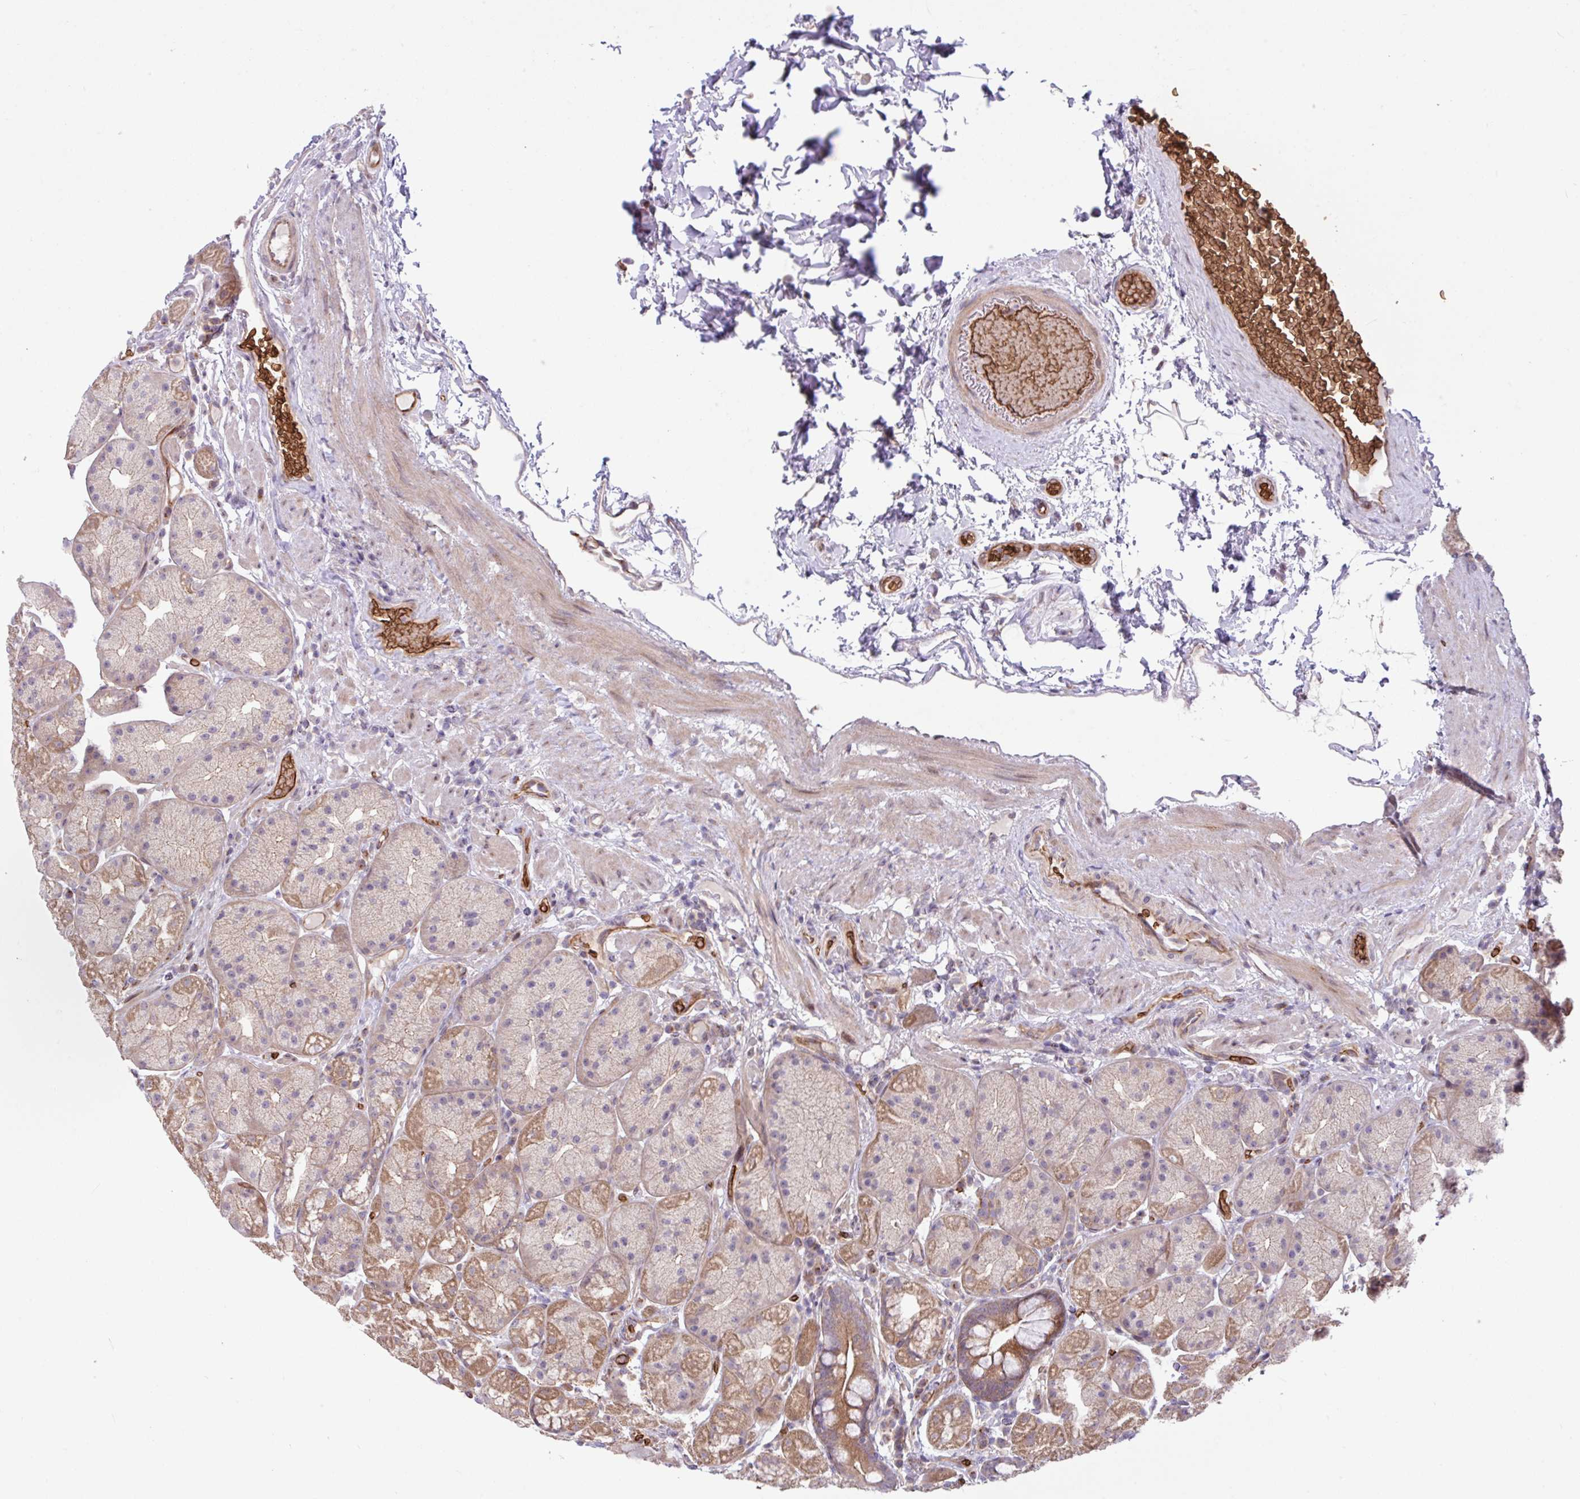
{"staining": {"intensity": "weak", "quantity": "25%-75%", "location": "cytoplasmic/membranous"}, "tissue": "stomach", "cell_type": "Glandular cells", "image_type": "normal", "snomed": [{"axis": "morphology", "description": "Normal tissue, NOS"}, {"axis": "topography", "description": "Stomach, lower"}], "caption": "A photomicrograph of human stomach stained for a protein displays weak cytoplasmic/membranous brown staining in glandular cells. (brown staining indicates protein expression, while blue staining denotes nuclei).", "gene": "RAD21L1", "patient": {"sex": "male", "age": 67}}